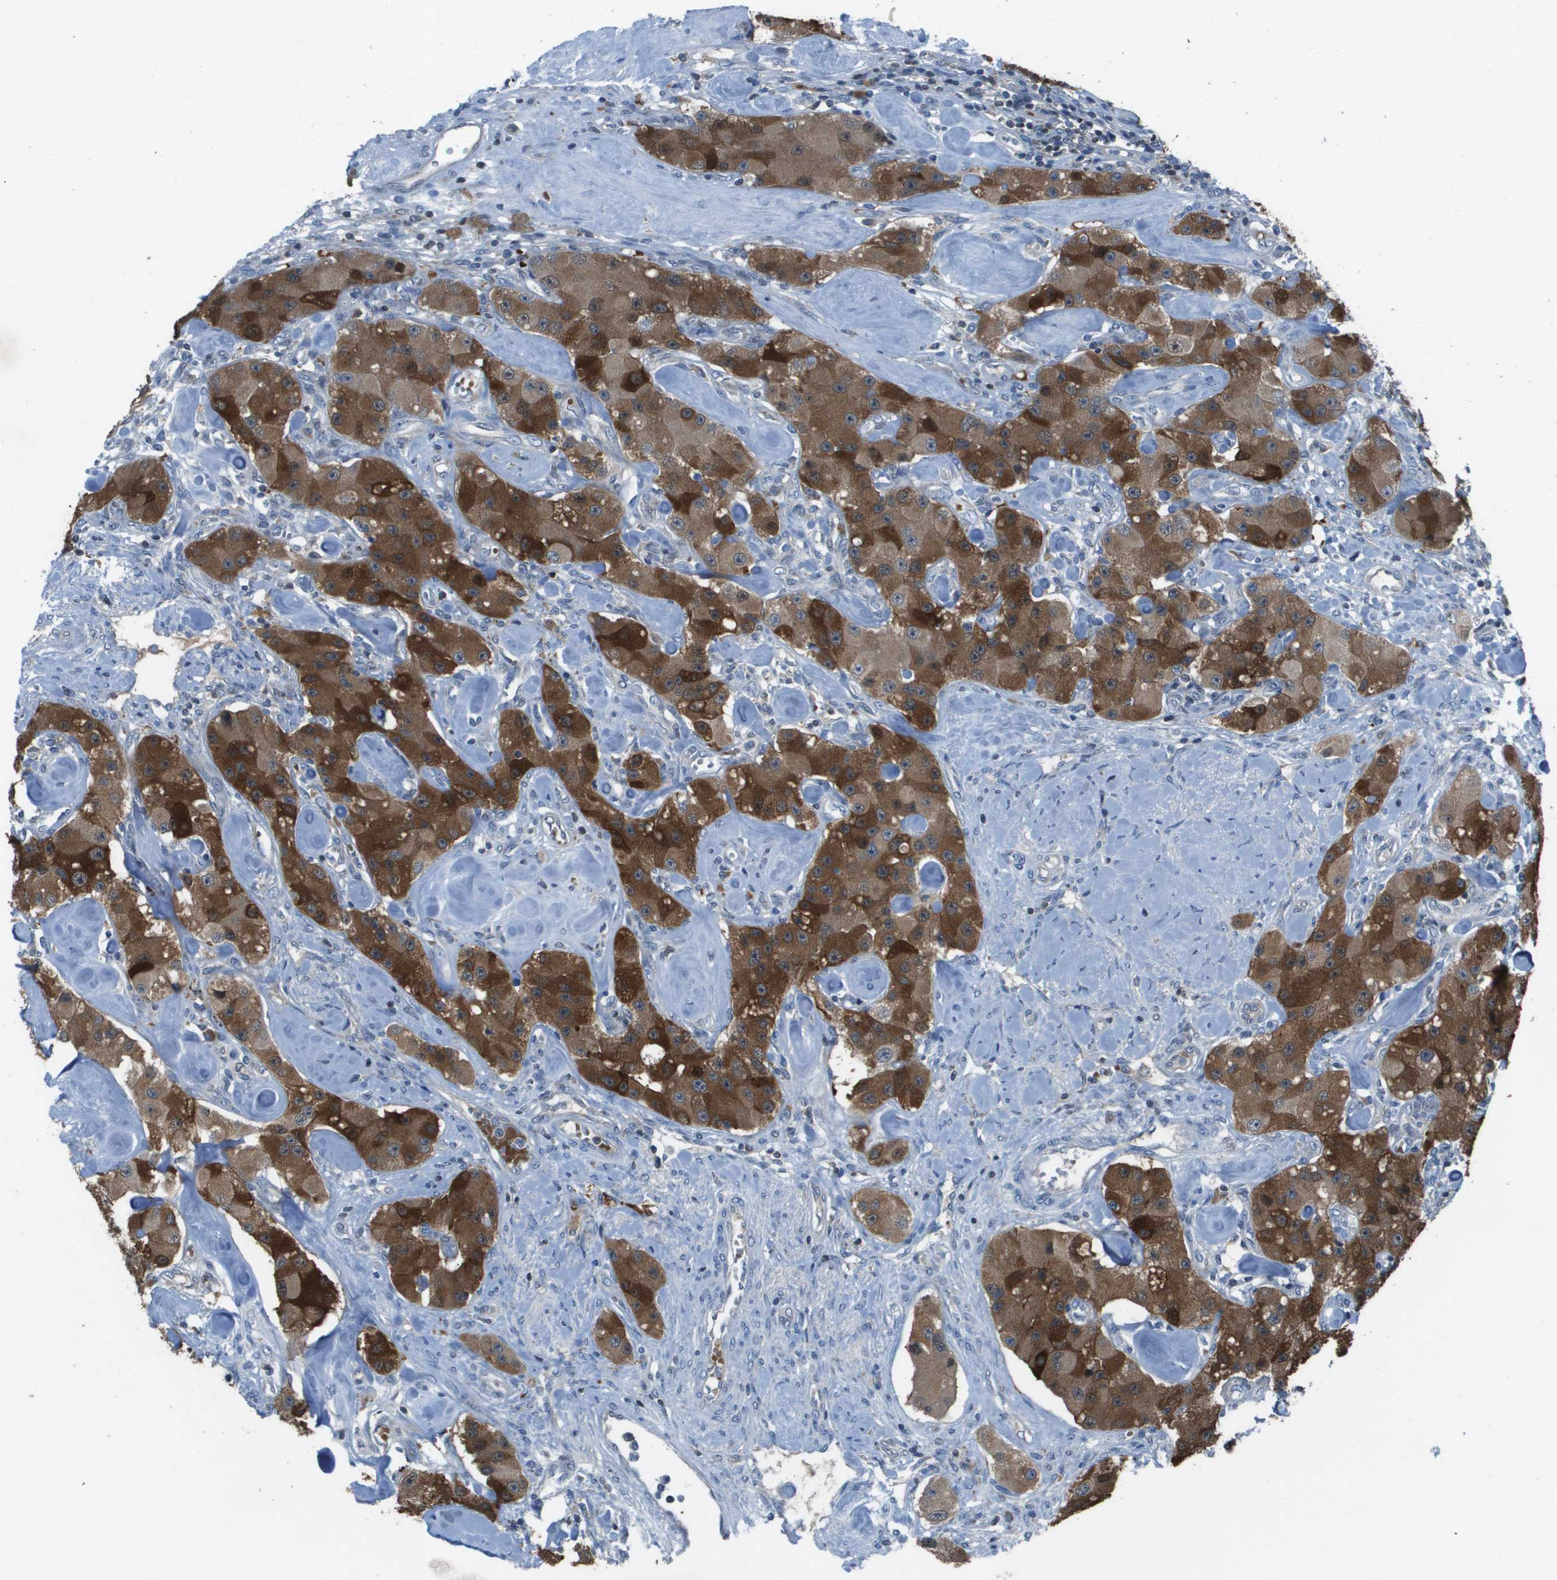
{"staining": {"intensity": "strong", "quantity": "25%-75%", "location": "cytoplasmic/membranous"}, "tissue": "carcinoid", "cell_type": "Tumor cells", "image_type": "cancer", "snomed": [{"axis": "morphology", "description": "Carcinoid, malignant, NOS"}, {"axis": "topography", "description": "Pancreas"}], "caption": "High-magnification brightfield microscopy of carcinoid stained with DAB (brown) and counterstained with hematoxylin (blue). tumor cells exhibit strong cytoplasmic/membranous expression is present in about25%-75% of cells.", "gene": "CAMK4", "patient": {"sex": "male", "age": 41}}